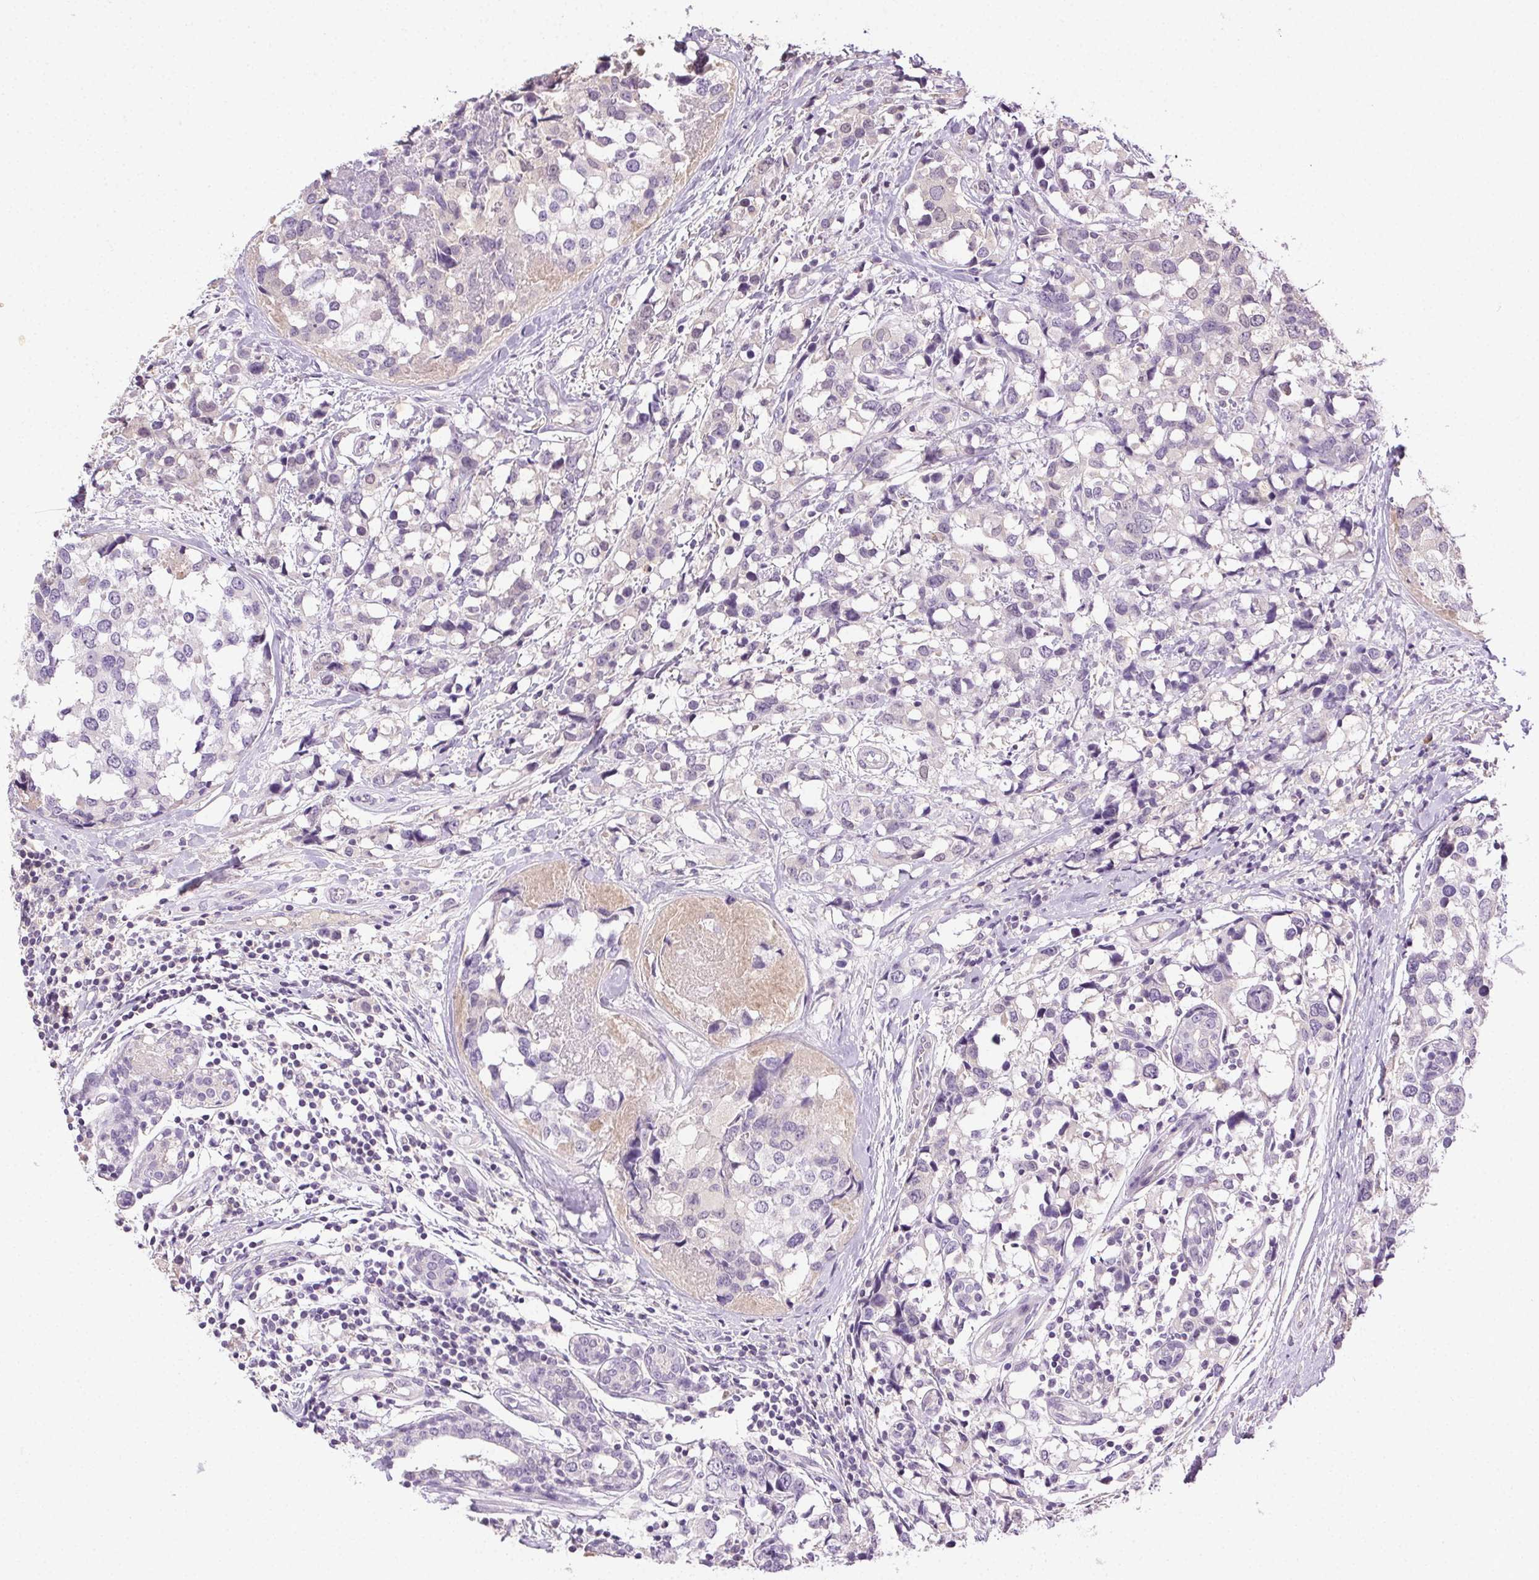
{"staining": {"intensity": "negative", "quantity": "none", "location": "none"}, "tissue": "breast cancer", "cell_type": "Tumor cells", "image_type": "cancer", "snomed": [{"axis": "morphology", "description": "Lobular carcinoma"}, {"axis": "topography", "description": "Breast"}], "caption": "Immunohistochemistry (IHC) of breast lobular carcinoma demonstrates no positivity in tumor cells.", "gene": "BPIFB2", "patient": {"sex": "female", "age": 59}}